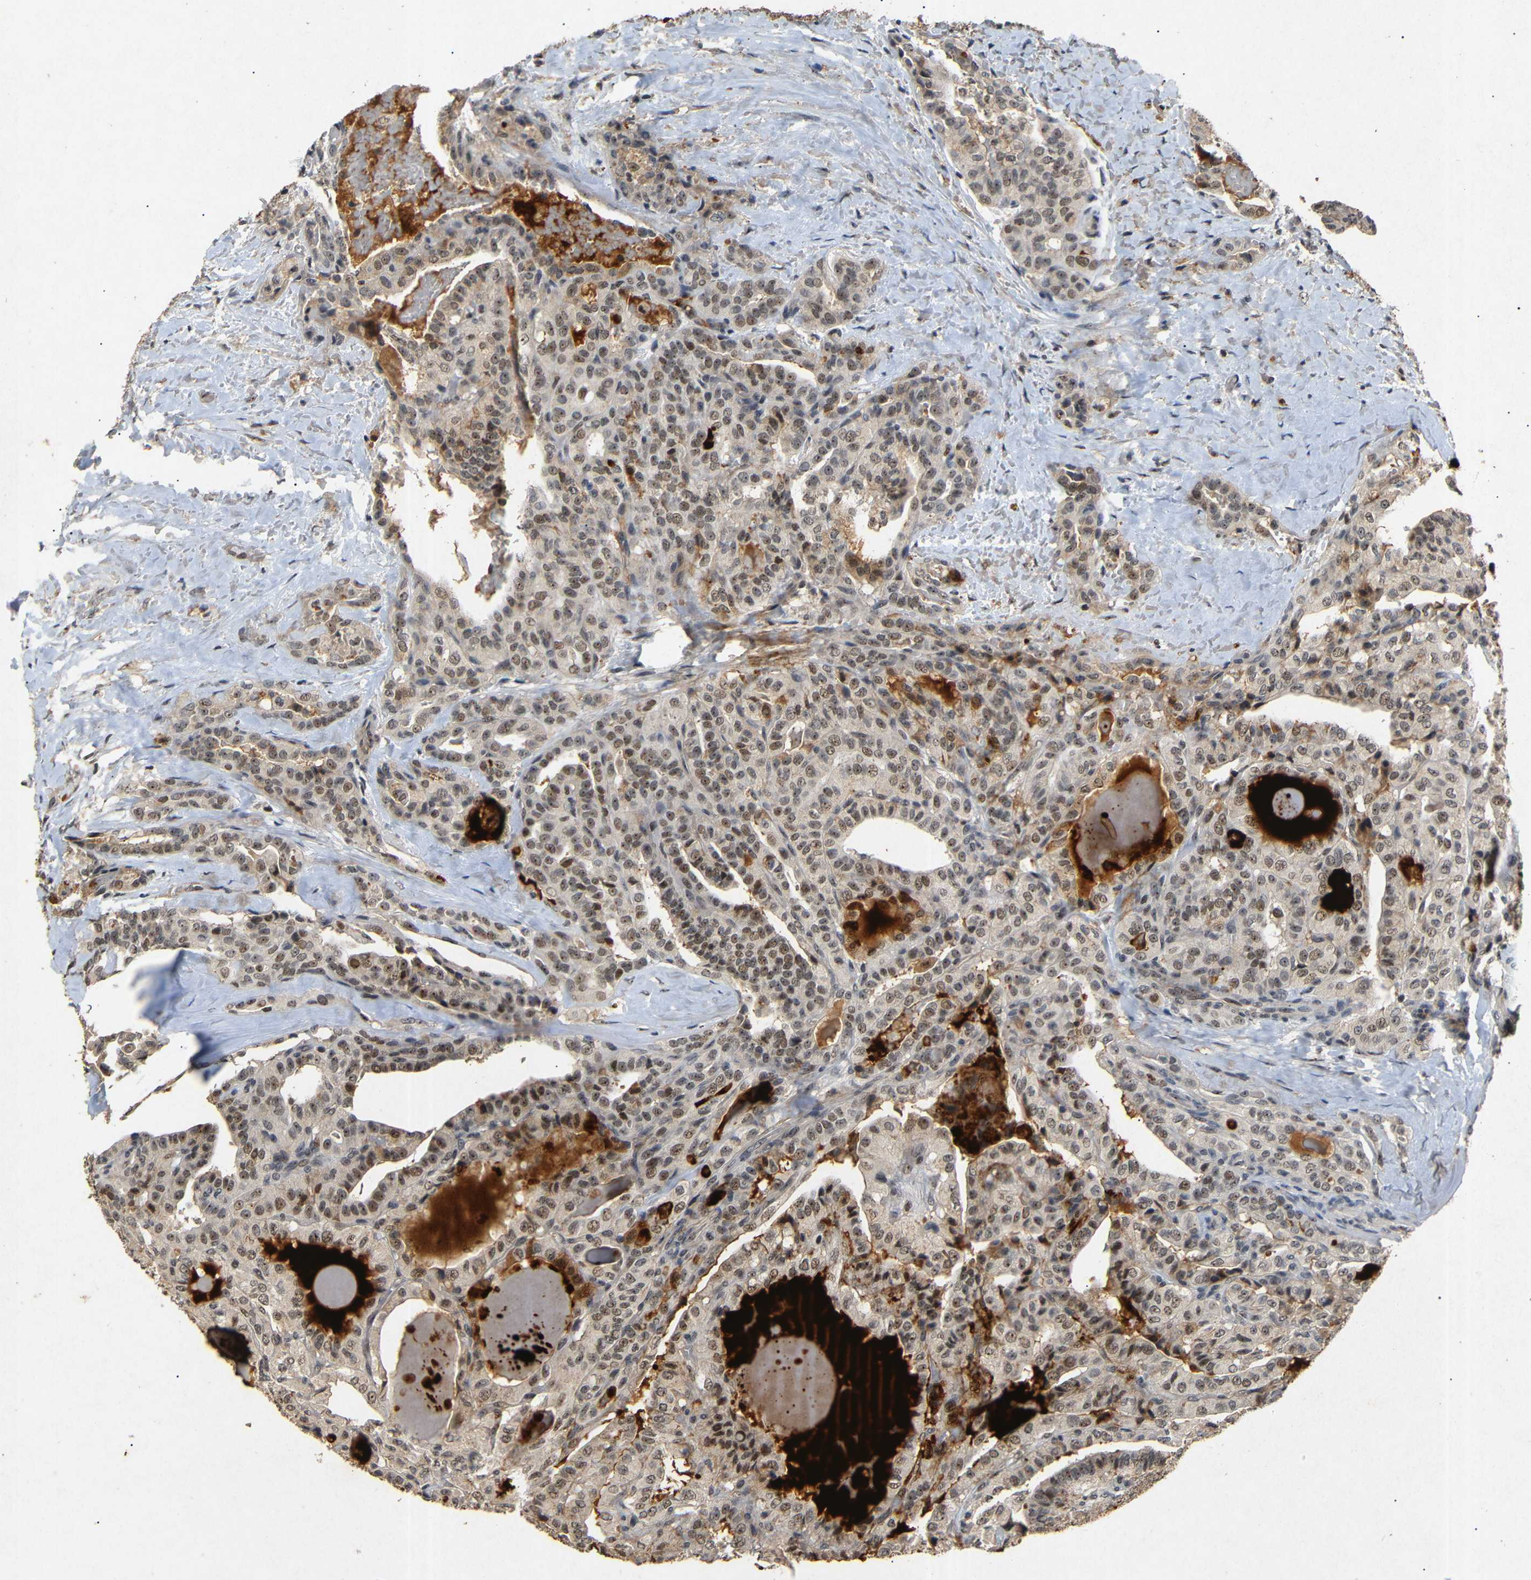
{"staining": {"intensity": "moderate", "quantity": ">75%", "location": "cytoplasmic/membranous,nuclear"}, "tissue": "thyroid cancer", "cell_type": "Tumor cells", "image_type": "cancer", "snomed": [{"axis": "morphology", "description": "Papillary adenocarcinoma, NOS"}, {"axis": "topography", "description": "Thyroid gland"}], "caption": "Human thyroid papillary adenocarcinoma stained with a protein marker displays moderate staining in tumor cells.", "gene": "PARN", "patient": {"sex": "male", "age": 77}}